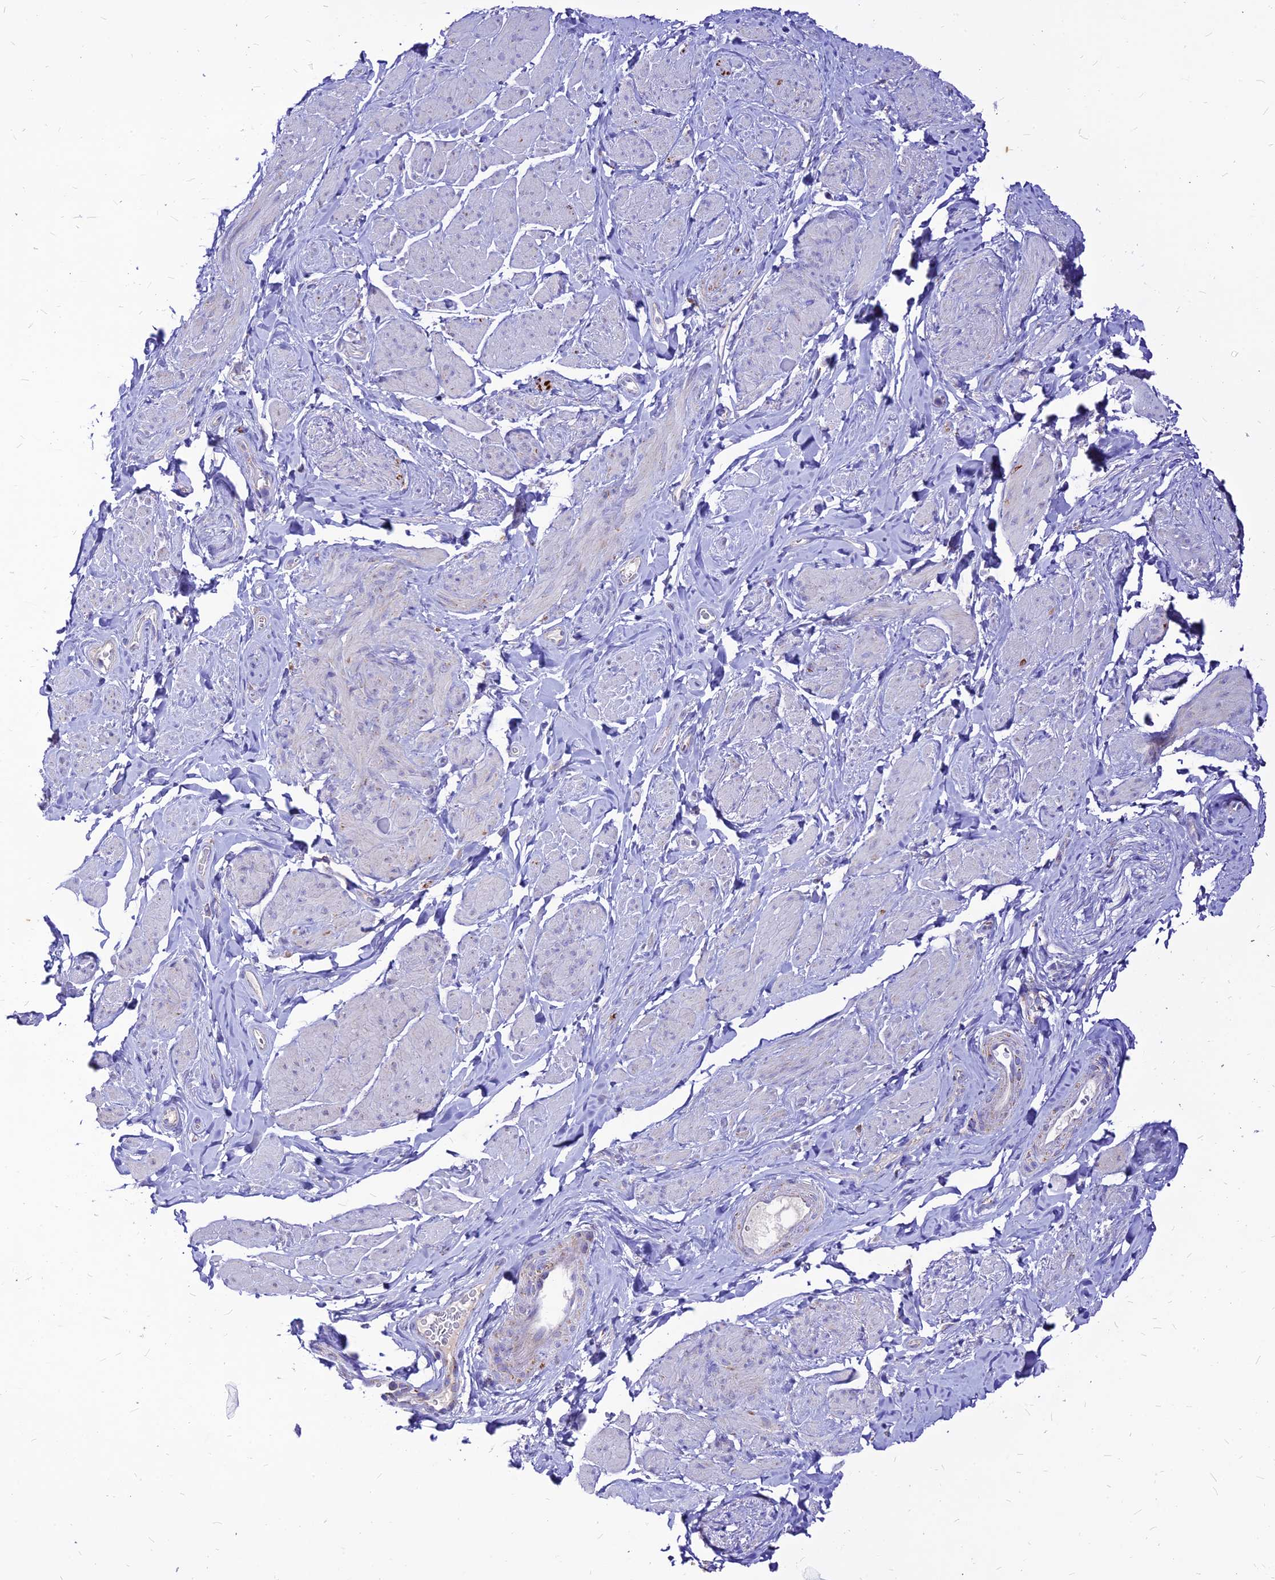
{"staining": {"intensity": "negative", "quantity": "none", "location": "none"}, "tissue": "smooth muscle", "cell_type": "Smooth muscle cells", "image_type": "normal", "snomed": [{"axis": "morphology", "description": "Normal tissue, NOS"}, {"axis": "topography", "description": "Smooth muscle"}, {"axis": "topography", "description": "Peripheral nerve tissue"}], "caption": "High power microscopy photomicrograph of an IHC photomicrograph of benign smooth muscle, revealing no significant expression in smooth muscle cells. The staining was performed using DAB to visualize the protein expression in brown, while the nuclei were stained in blue with hematoxylin (Magnification: 20x).", "gene": "ECI1", "patient": {"sex": "male", "age": 69}}